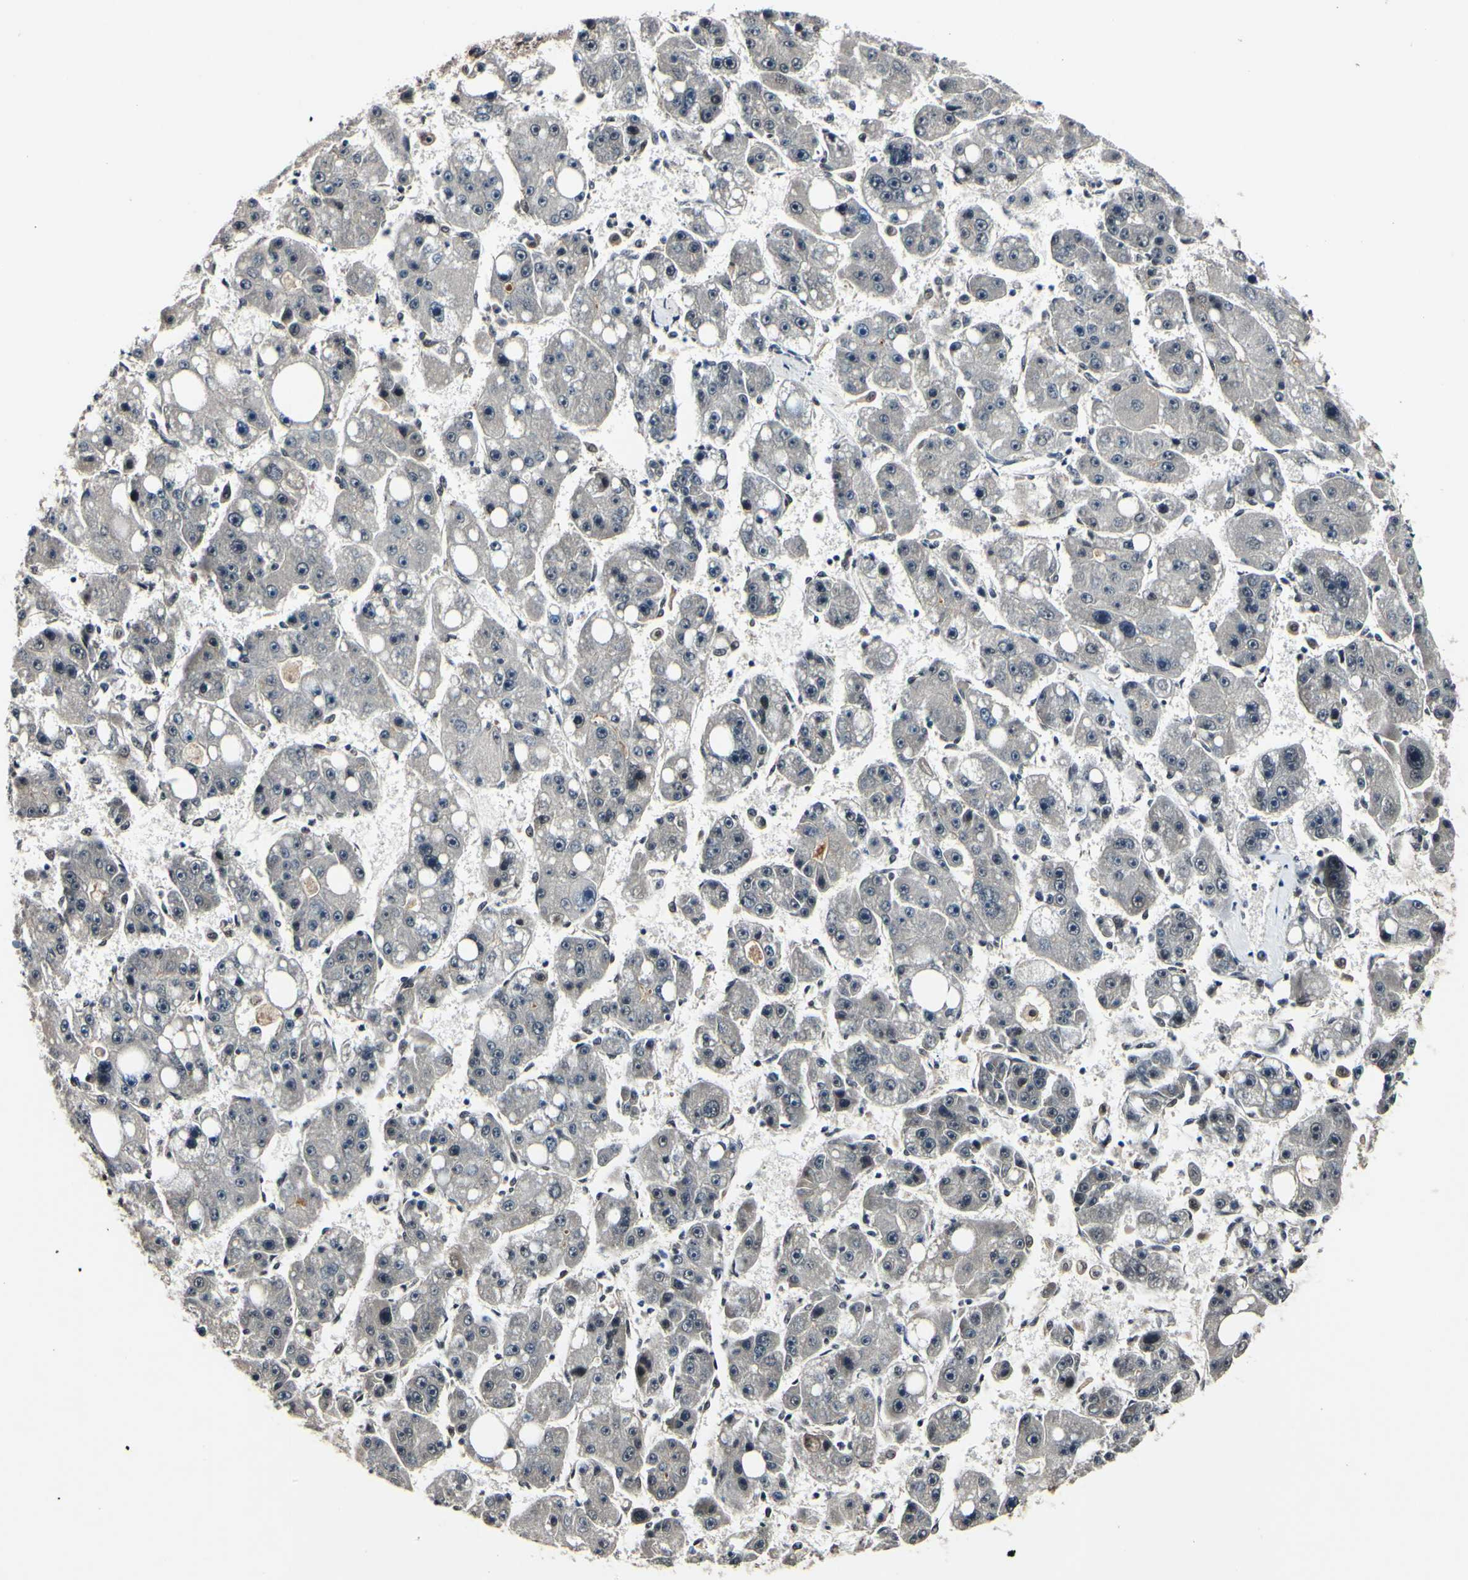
{"staining": {"intensity": "negative", "quantity": "none", "location": "none"}, "tissue": "liver cancer", "cell_type": "Tumor cells", "image_type": "cancer", "snomed": [{"axis": "morphology", "description": "Carcinoma, Hepatocellular, NOS"}, {"axis": "topography", "description": "Liver"}], "caption": "The immunohistochemistry photomicrograph has no significant expression in tumor cells of hepatocellular carcinoma (liver) tissue.", "gene": "PSMD10", "patient": {"sex": "female", "age": 61}}